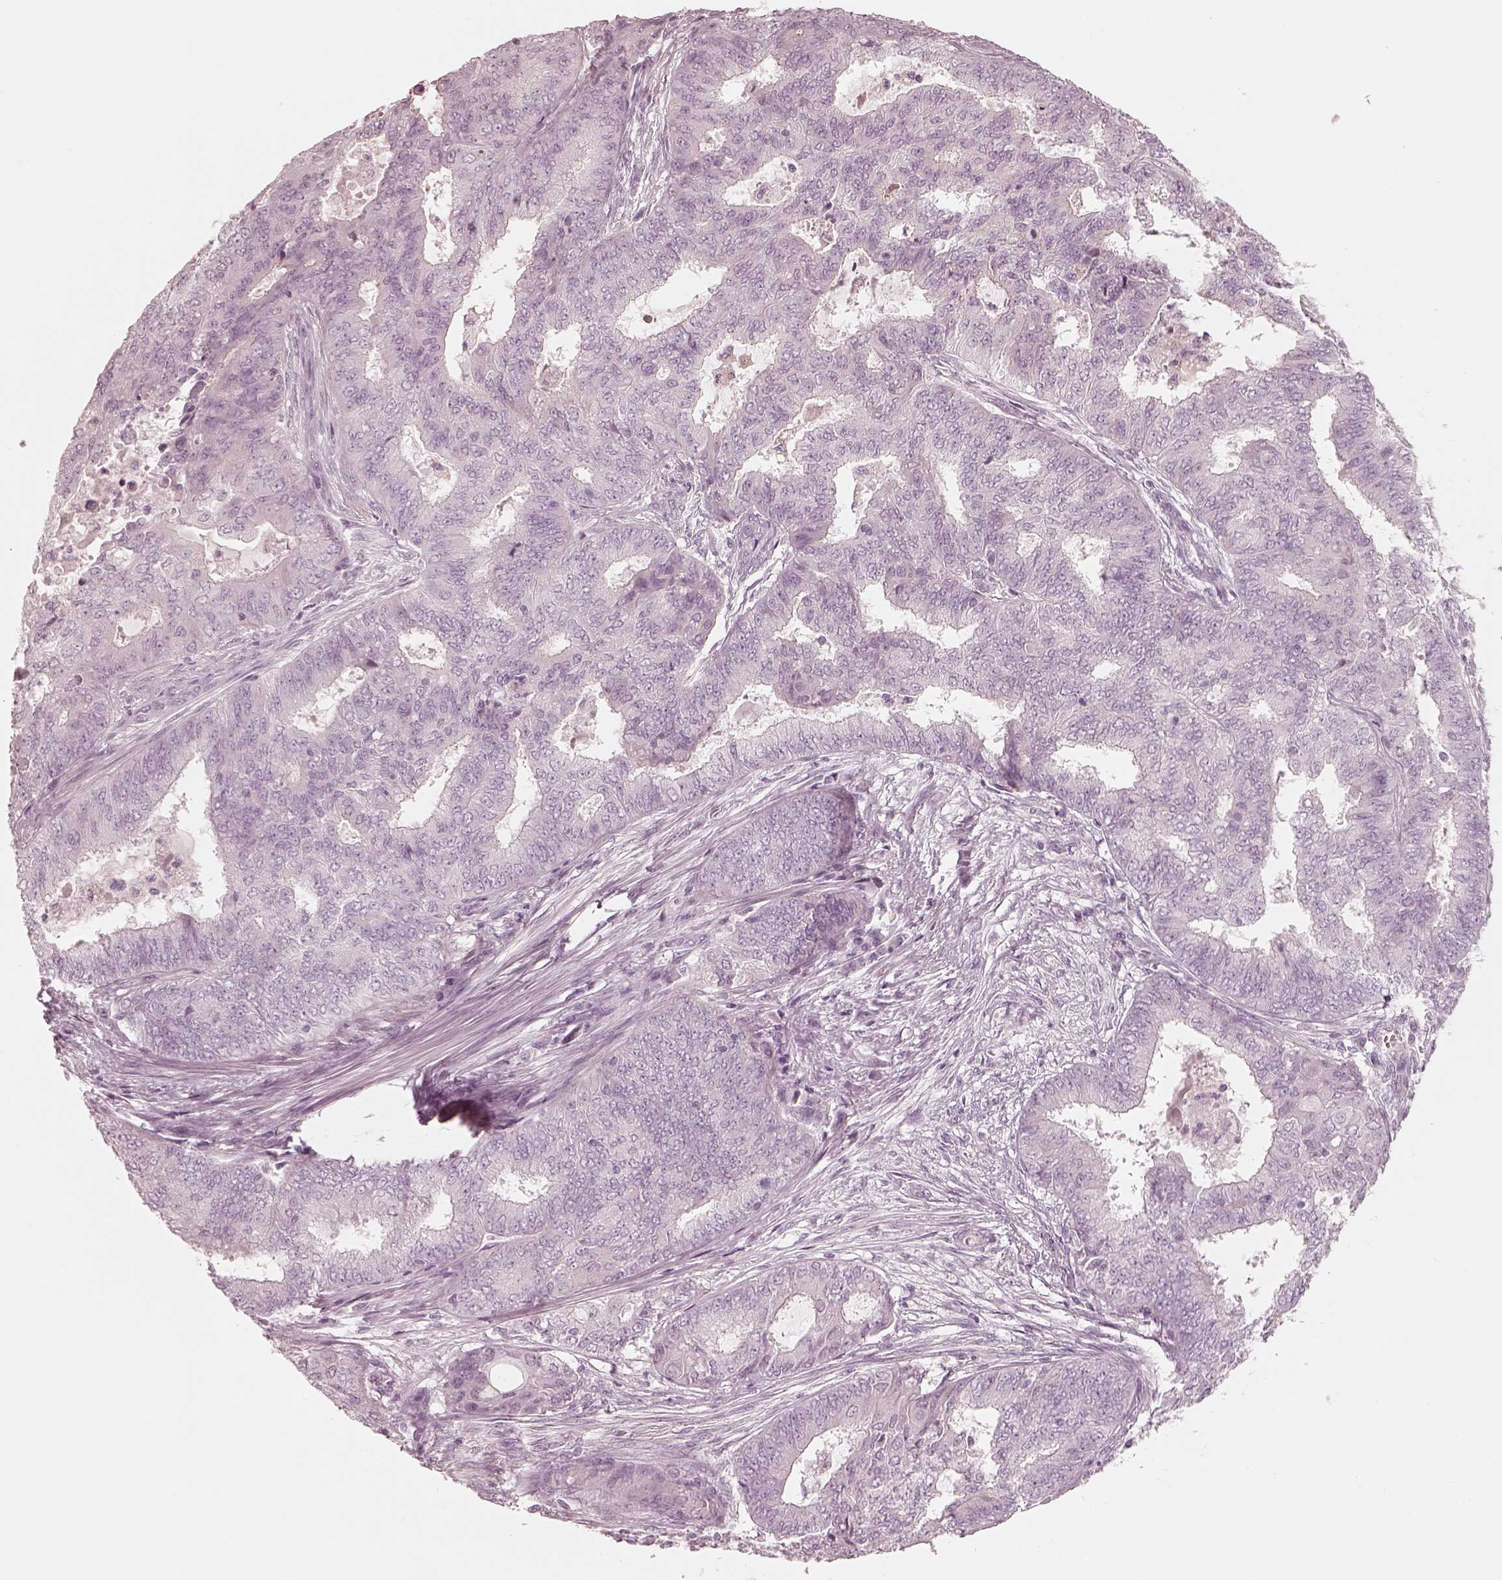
{"staining": {"intensity": "negative", "quantity": "none", "location": "none"}, "tissue": "endometrial cancer", "cell_type": "Tumor cells", "image_type": "cancer", "snomed": [{"axis": "morphology", "description": "Adenocarcinoma, NOS"}, {"axis": "topography", "description": "Endometrium"}], "caption": "IHC of human endometrial cancer shows no positivity in tumor cells.", "gene": "SPATA24", "patient": {"sex": "female", "age": 62}}